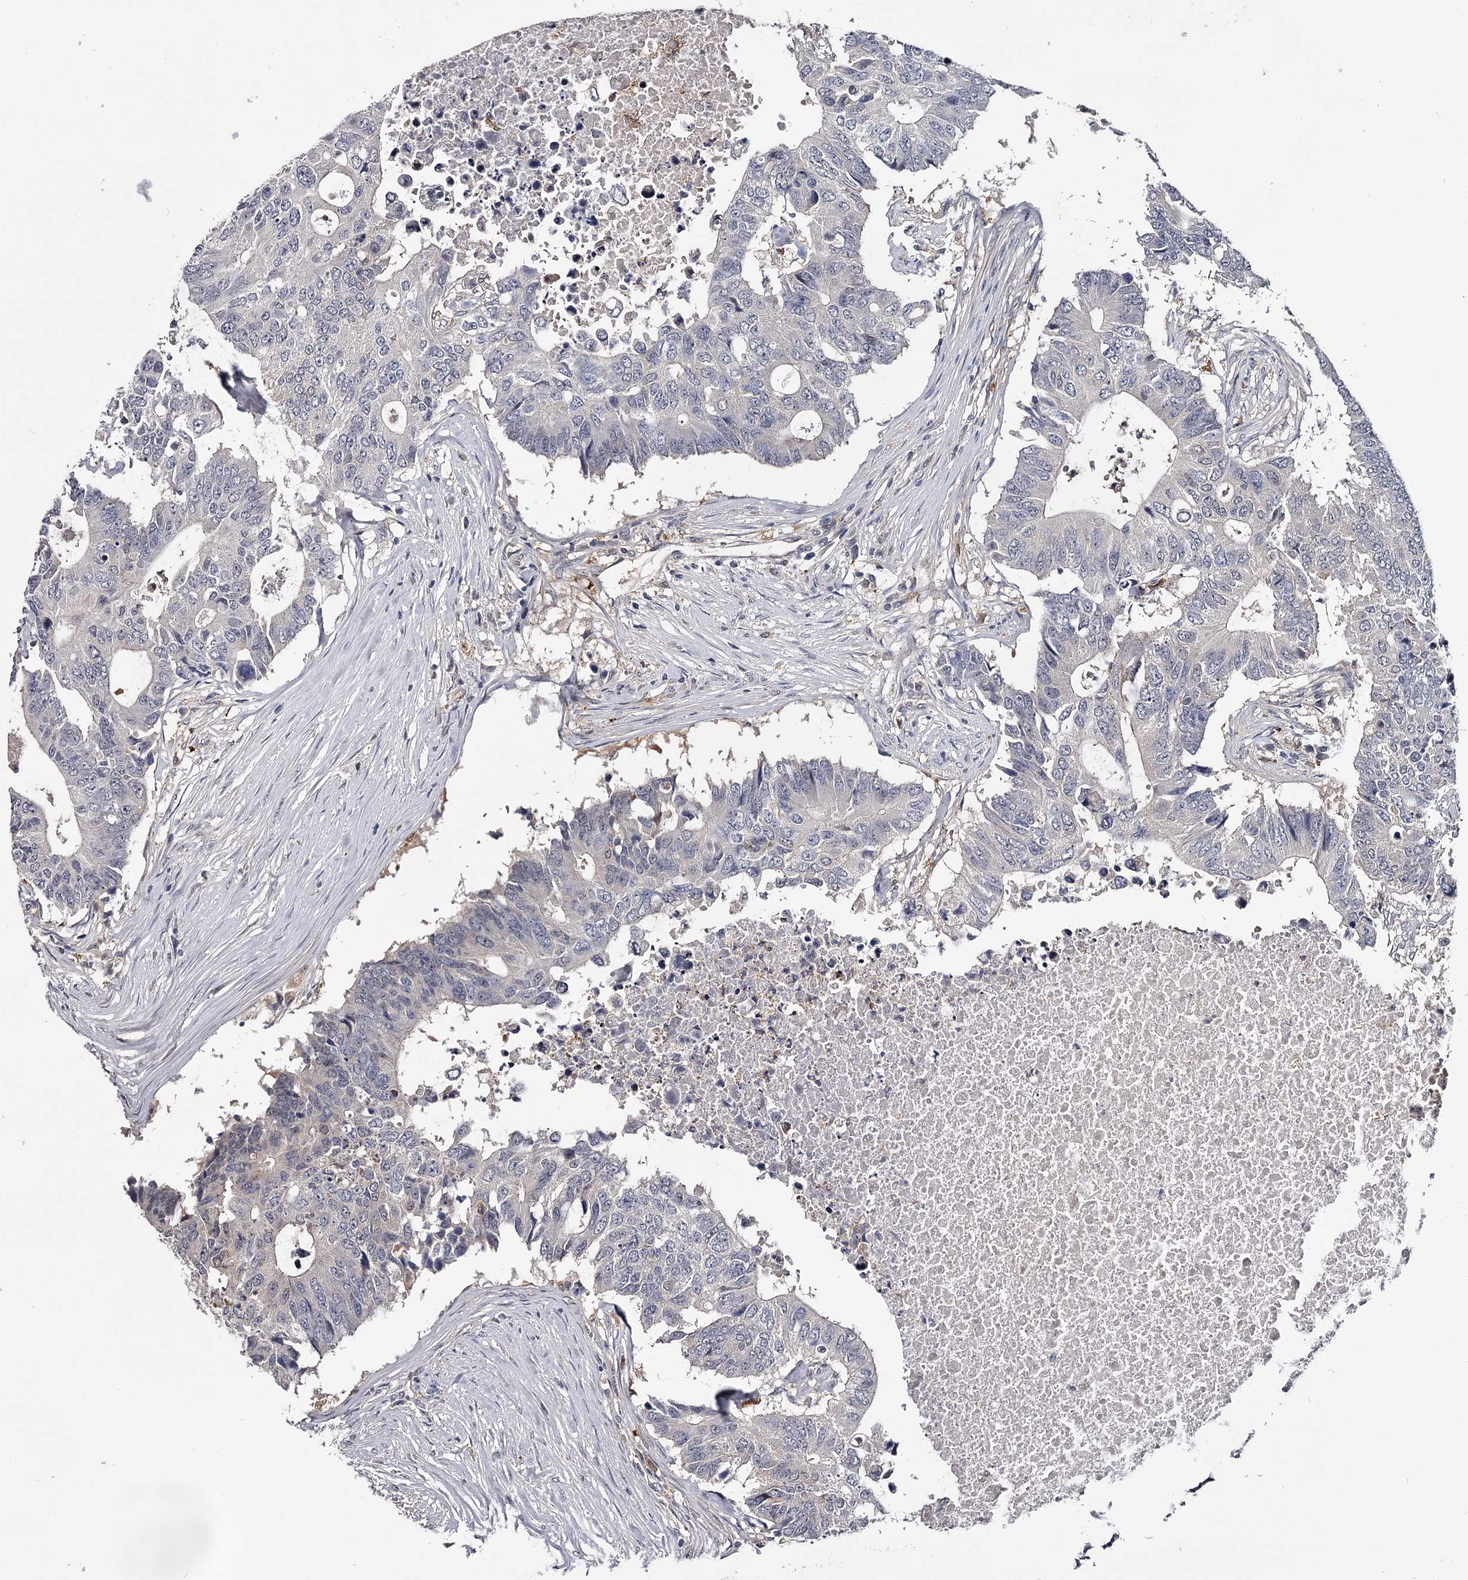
{"staining": {"intensity": "negative", "quantity": "none", "location": "none"}, "tissue": "colorectal cancer", "cell_type": "Tumor cells", "image_type": "cancer", "snomed": [{"axis": "morphology", "description": "Adenocarcinoma, NOS"}, {"axis": "topography", "description": "Colon"}], "caption": "Human colorectal adenocarcinoma stained for a protein using immunohistochemistry (IHC) shows no expression in tumor cells.", "gene": "GSTO1", "patient": {"sex": "male", "age": 71}}